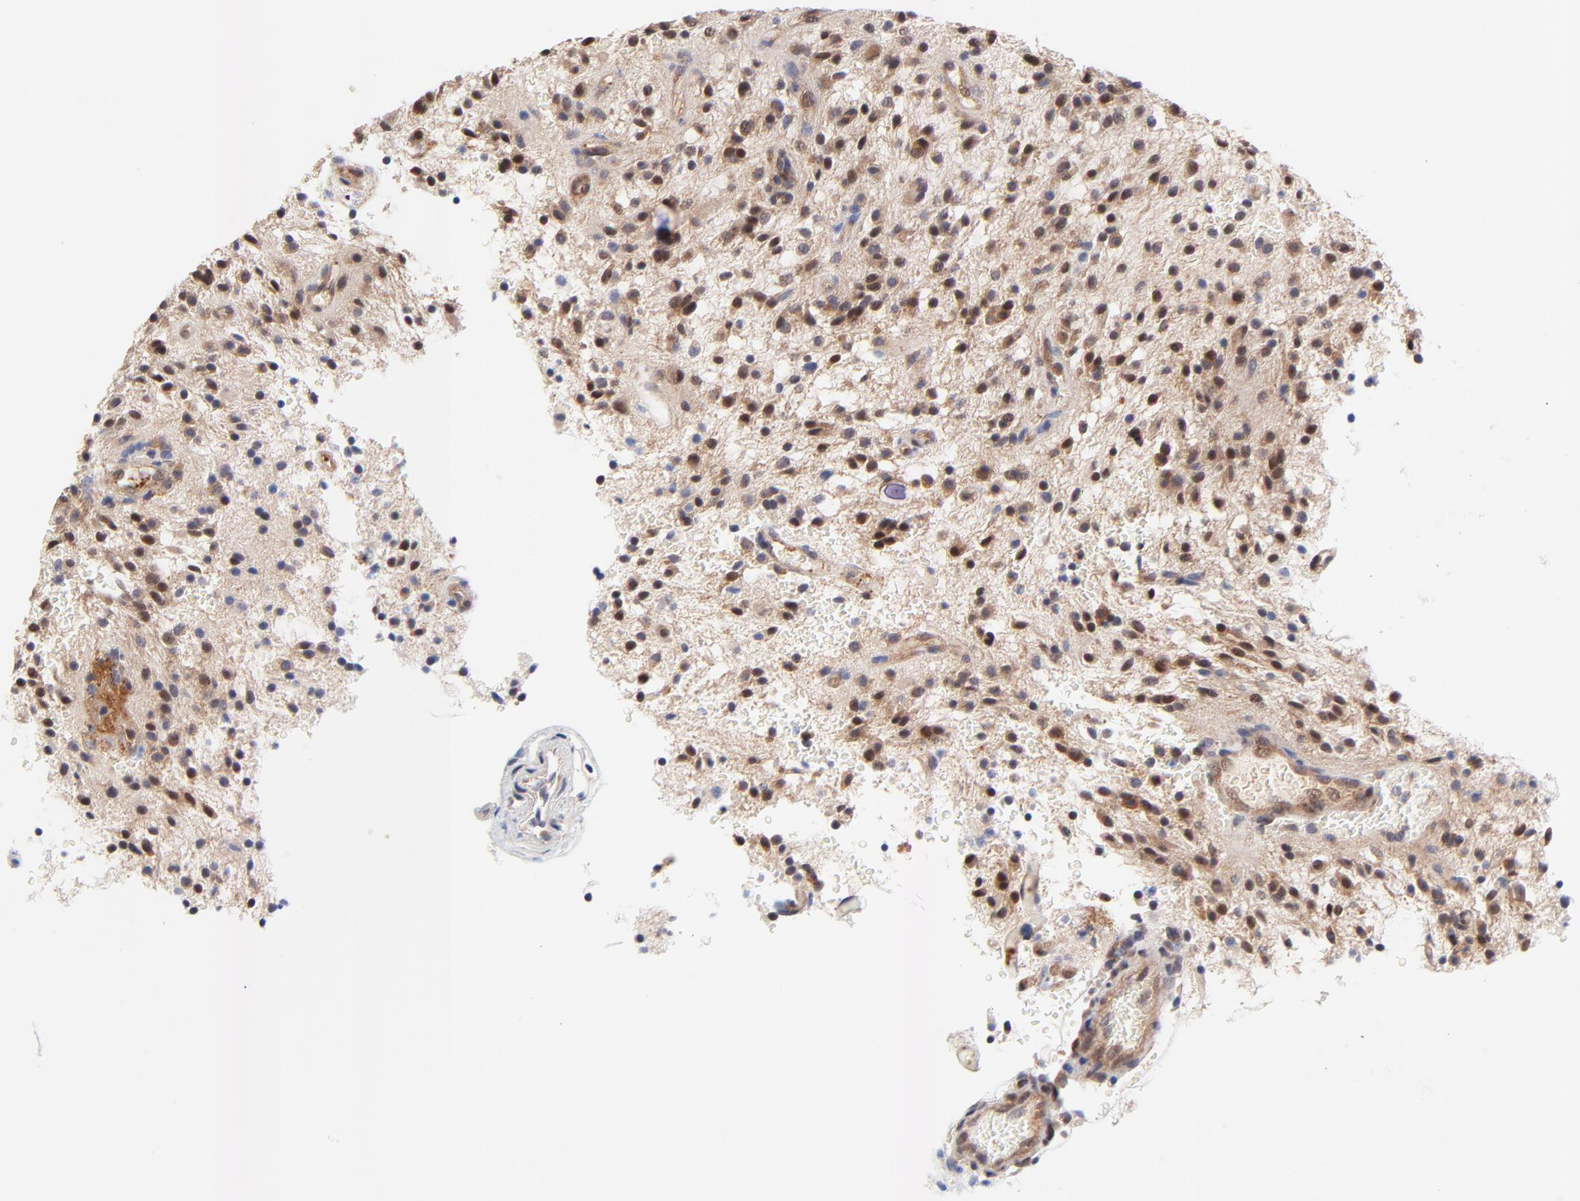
{"staining": {"intensity": "moderate", "quantity": ">75%", "location": "cytoplasmic/membranous,nuclear"}, "tissue": "glioma", "cell_type": "Tumor cells", "image_type": "cancer", "snomed": [{"axis": "morphology", "description": "Glioma, malignant, NOS"}, {"axis": "topography", "description": "Cerebellum"}], "caption": "Glioma stained for a protein (brown) reveals moderate cytoplasmic/membranous and nuclear positive positivity in approximately >75% of tumor cells.", "gene": "TXNL1", "patient": {"sex": "female", "age": 10}}